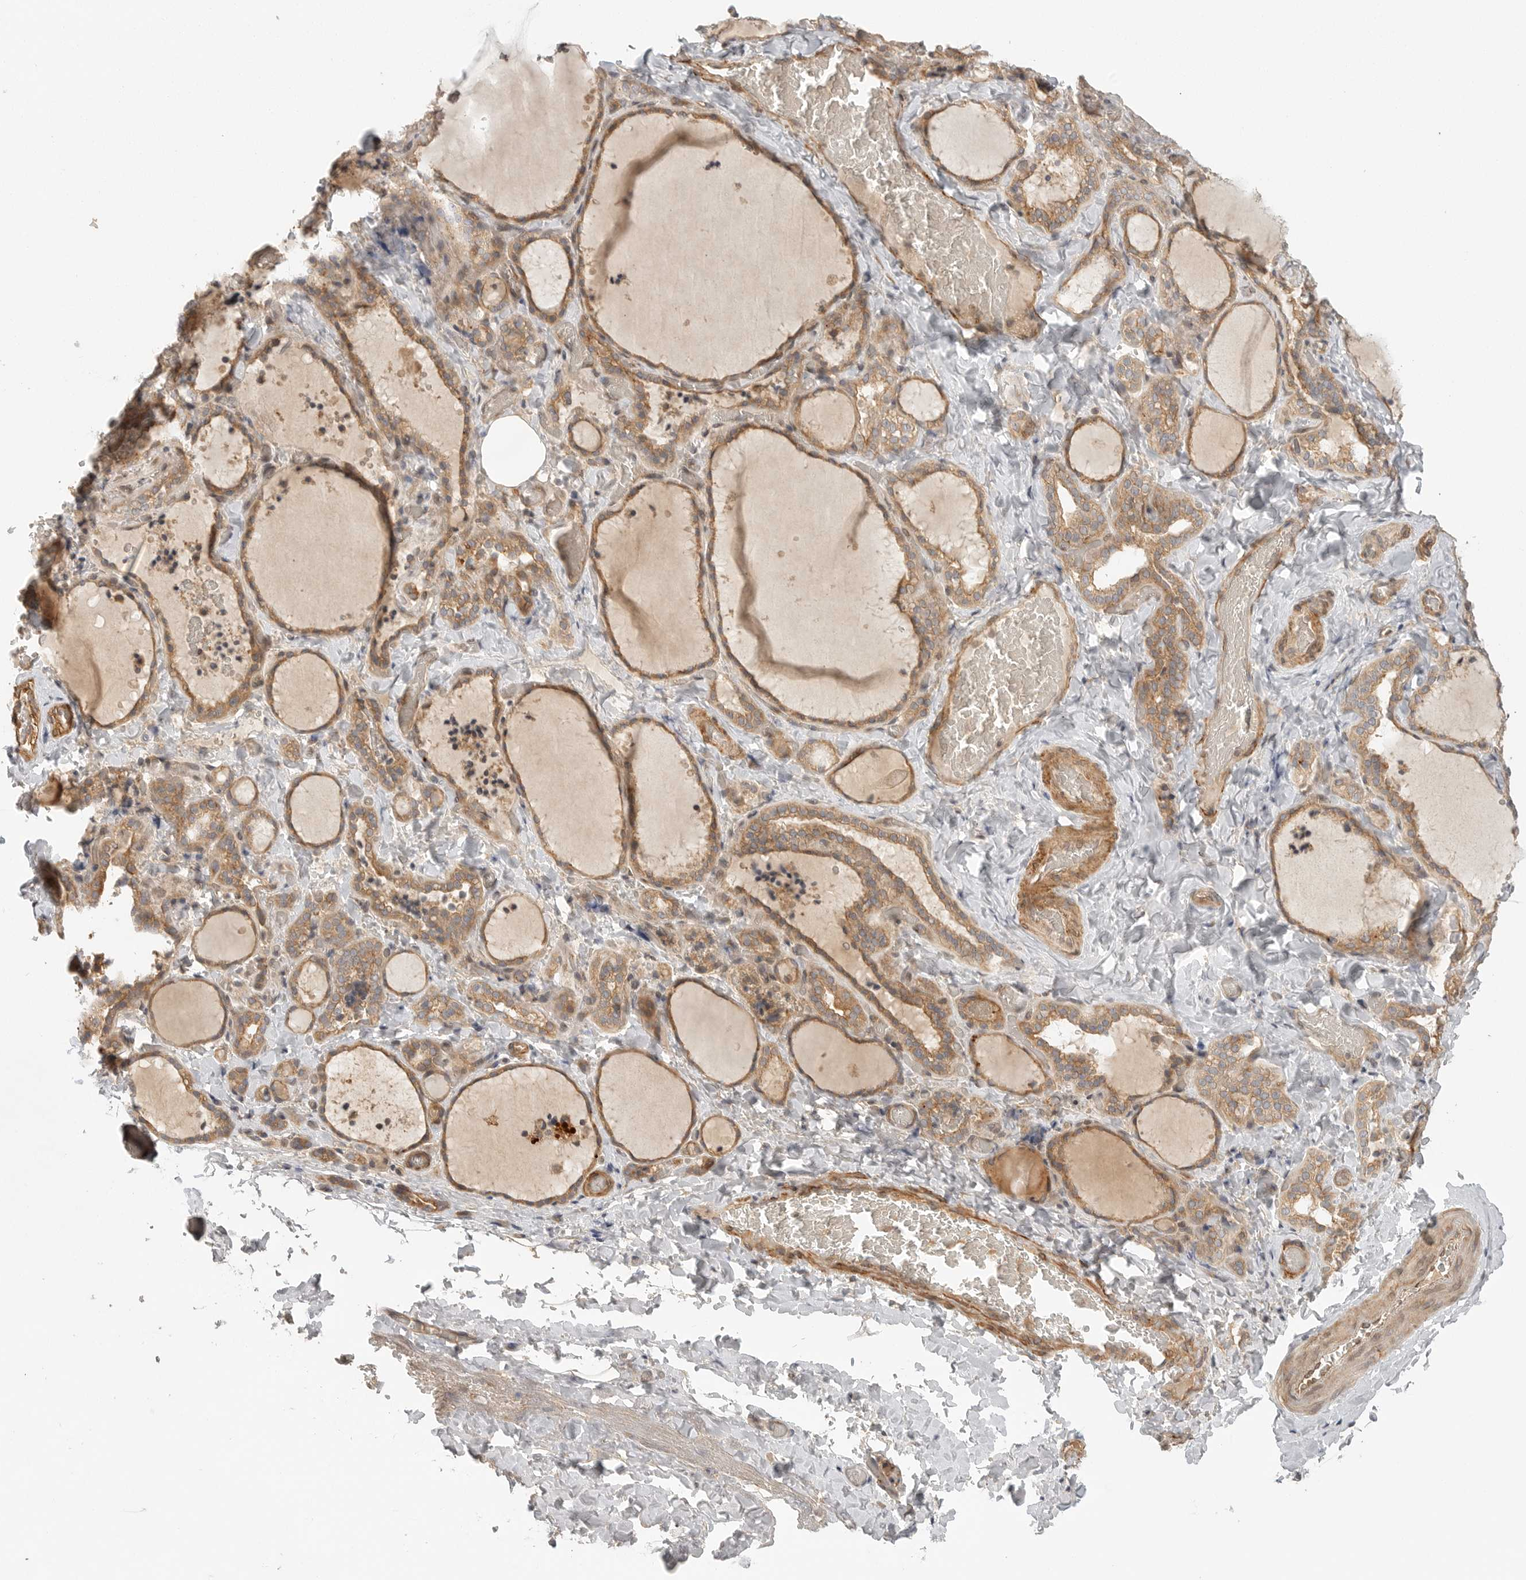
{"staining": {"intensity": "moderate", "quantity": ">75%", "location": "cytoplasmic/membranous"}, "tissue": "thyroid gland", "cell_type": "Glandular cells", "image_type": "normal", "snomed": [{"axis": "morphology", "description": "Normal tissue, NOS"}, {"axis": "topography", "description": "Thyroid gland"}], "caption": "This is an image of immunohistochemistry staining of benign thyroid gland, which shows moderate expression in the cytoplasmic/membranous of glandular cells.", "gene": "CCPG1", "patient": {"sex": "female", "age": 22}}